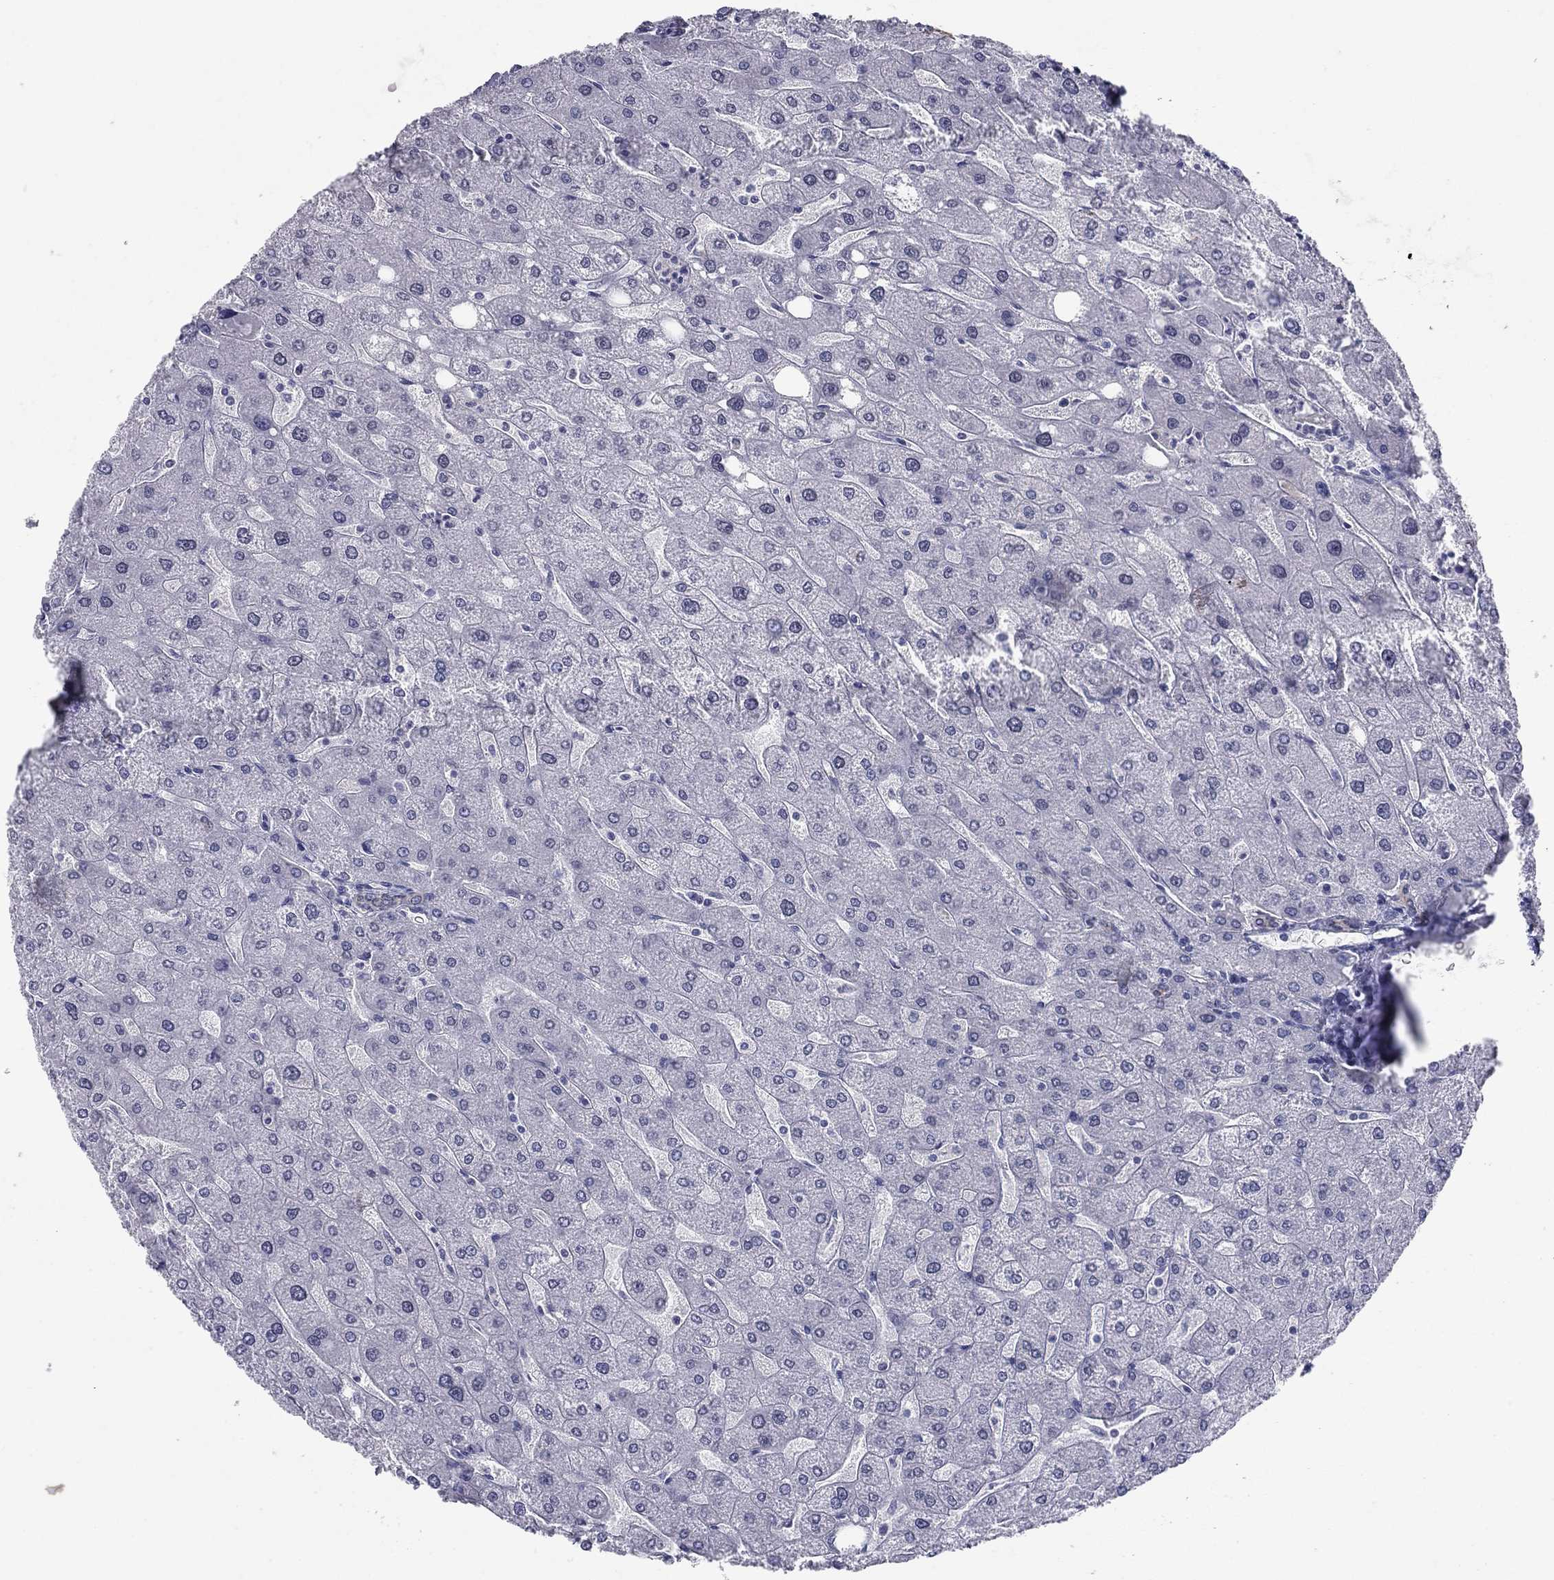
{"staining": {"intensity": "moderate", "quantity": "25%-75%", "location": "cytoplasmic/membranous"}, "tissue": "liver", "cell_type": "Cholangiocytes", "image_type": "normal", "snomed": [{"axis": "morphology", "description": "Normal tissue, NOS"}, {"axis": "topography", "description": "Liver"}], "caption": "Immunohistochemistry image of unremarkable liver stained for a protein (brown), which reveals medium levels of moderate cytoplasmic/membranous expression in about 25%-75% of cholangiocytes.", "gene": "KRT75", "patient": {"sex": "male", "age": 67}}